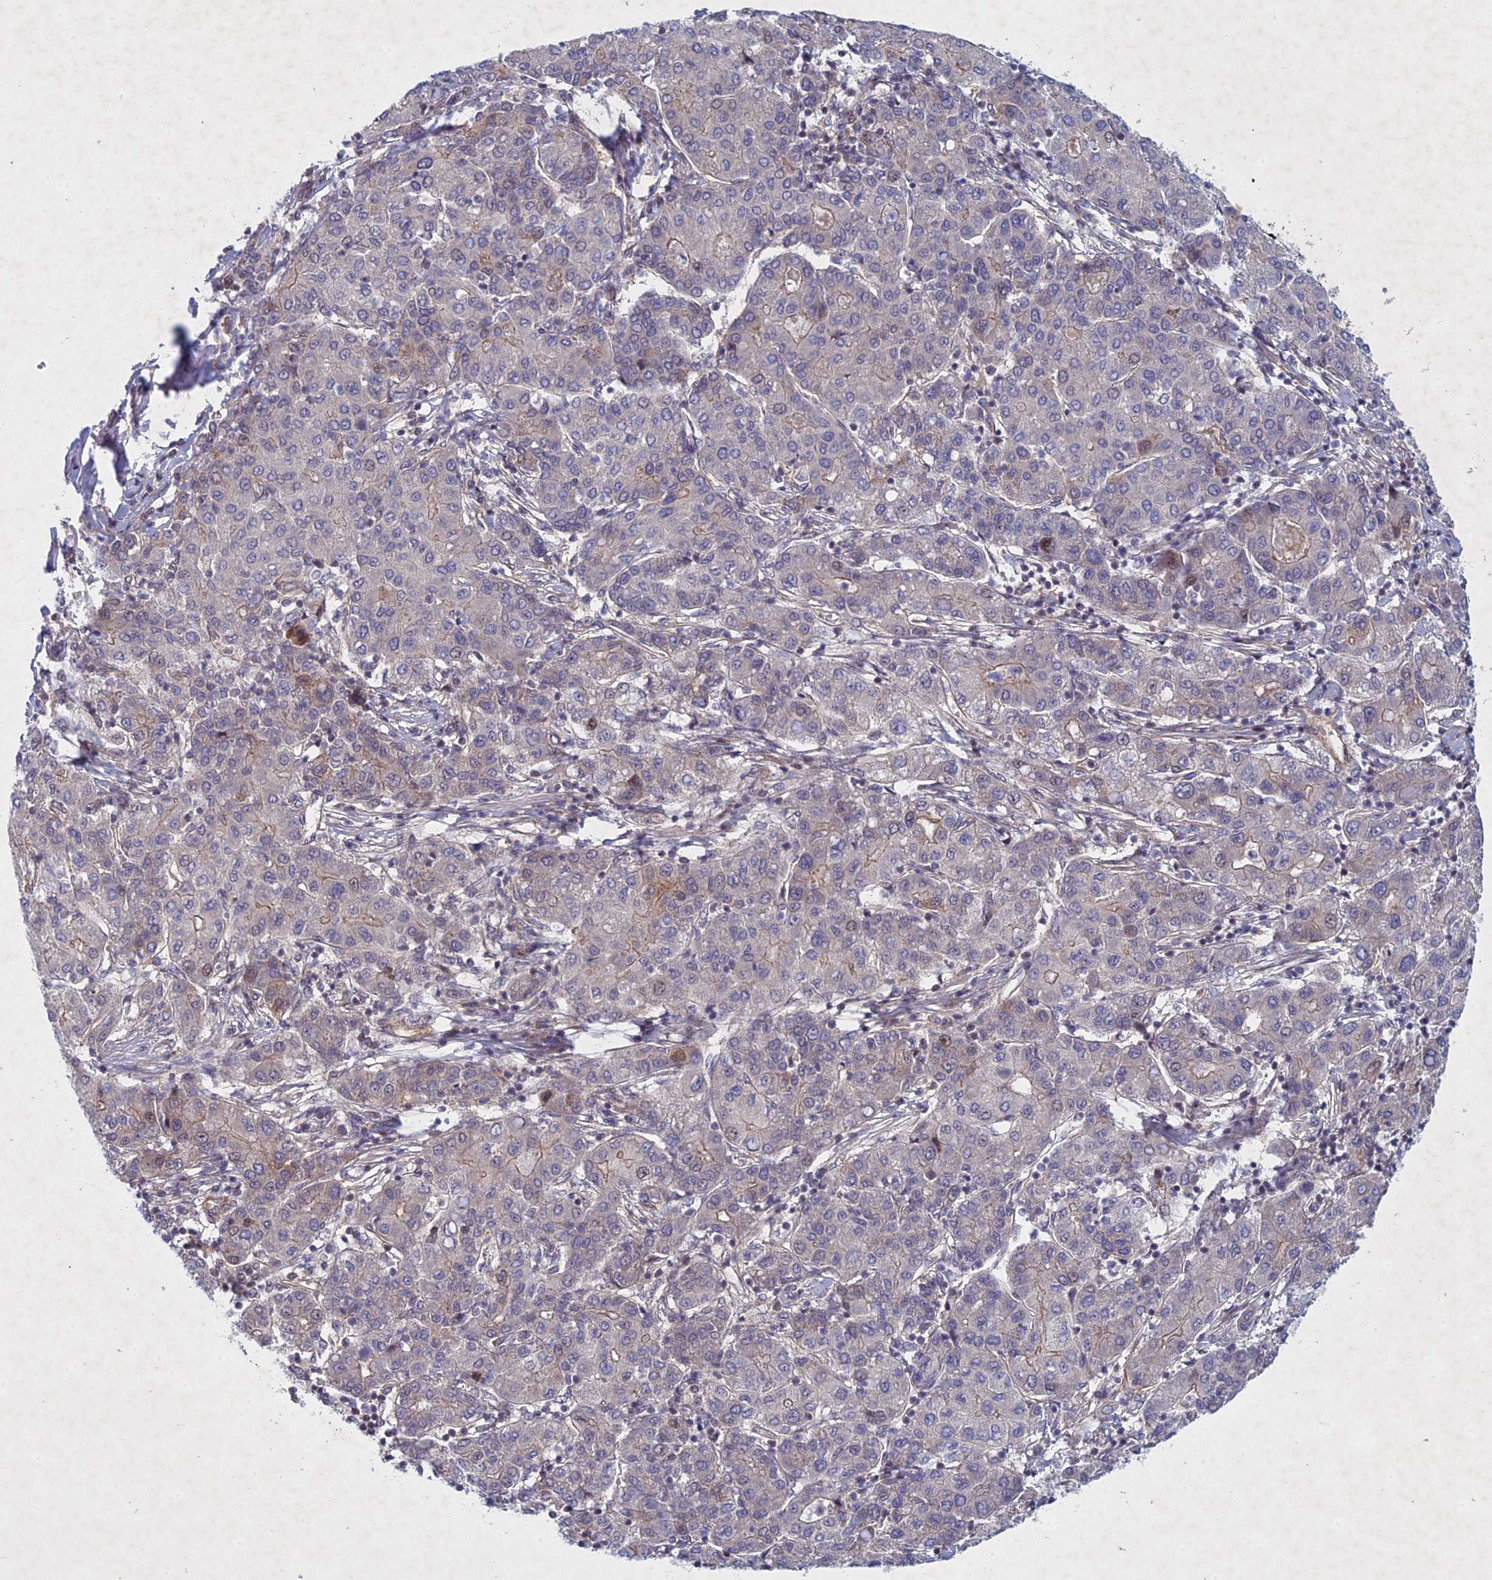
{"staining": {"intensity": "weak", "quantity": "<25%", "location": "cytoplasmic/membranous"}, "tissue": "liver cancer", "cell_type": "Tumor cells", "image_type": "cancer", "snomed": [{"axis": "morphology", "description": "Carcinoma, Hepatocellular, NOS"}, {"axis": "topography", "description": "Liver"}], "caption": "Tumor cells show no significant protein staining in liver cancer.", "gene": "PTHLH", "patient": {"sex": "male", "age": 65}}